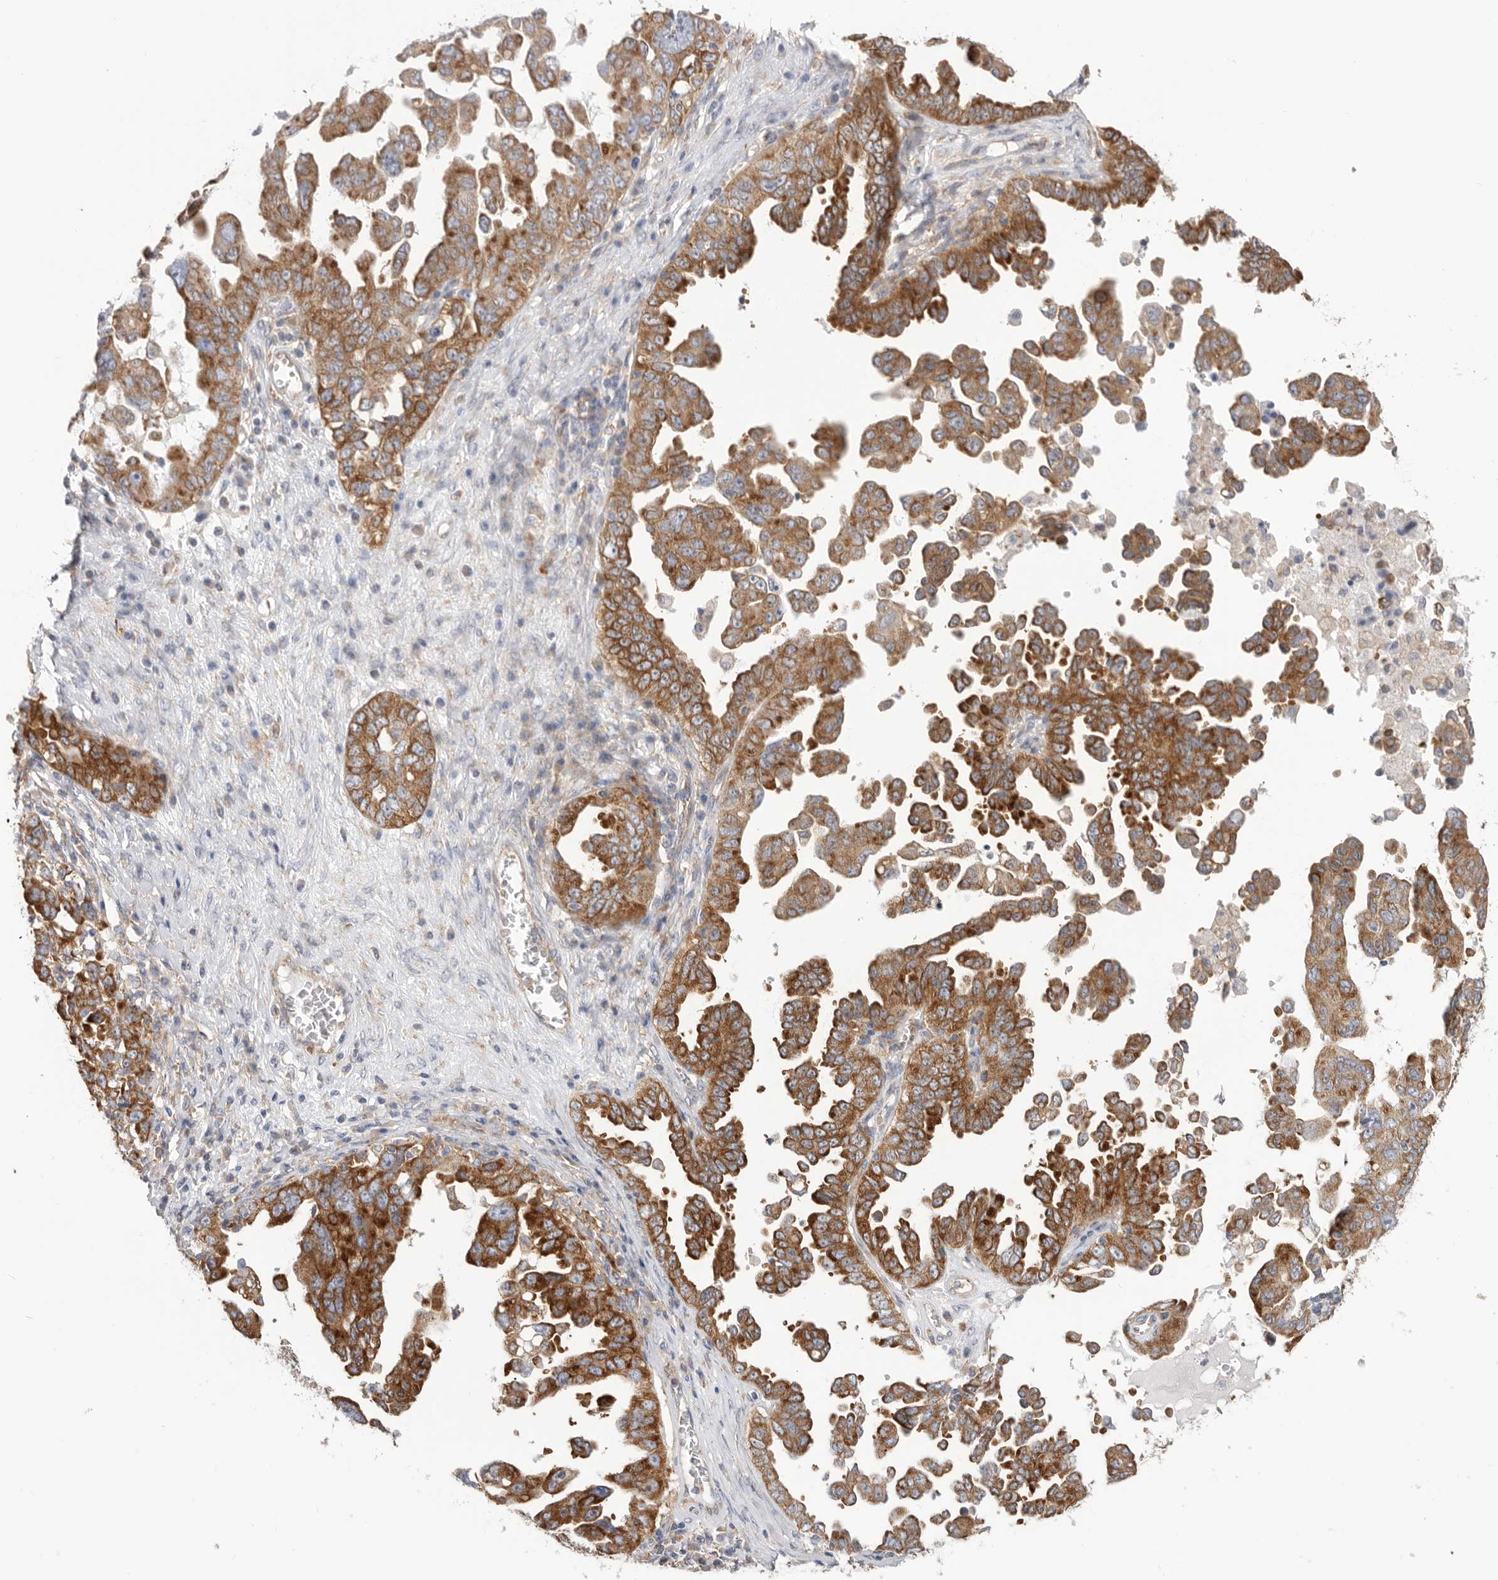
{"staining": {"intensity": "moderate", "quantity": ">75%", "location": "cytoplasmic/membranous"}, "tissue": "ovarian cancer", "cell_type": "Tumor cells", "image_type": "cancer", "snomed": [{"axis": "morphology", "description": "Carcinoma, endometroid"}, {"axis": "topography", "description": "Ovary"}], "caption": "Ovarian cancer was stained to show a protein in brown. There is medium levels of moderate cytoplasmic/membranous positivity in approximately >75% of tumor cells.", "gene": "SERBP1", "patient": {"sex": "female", "age": 62}}